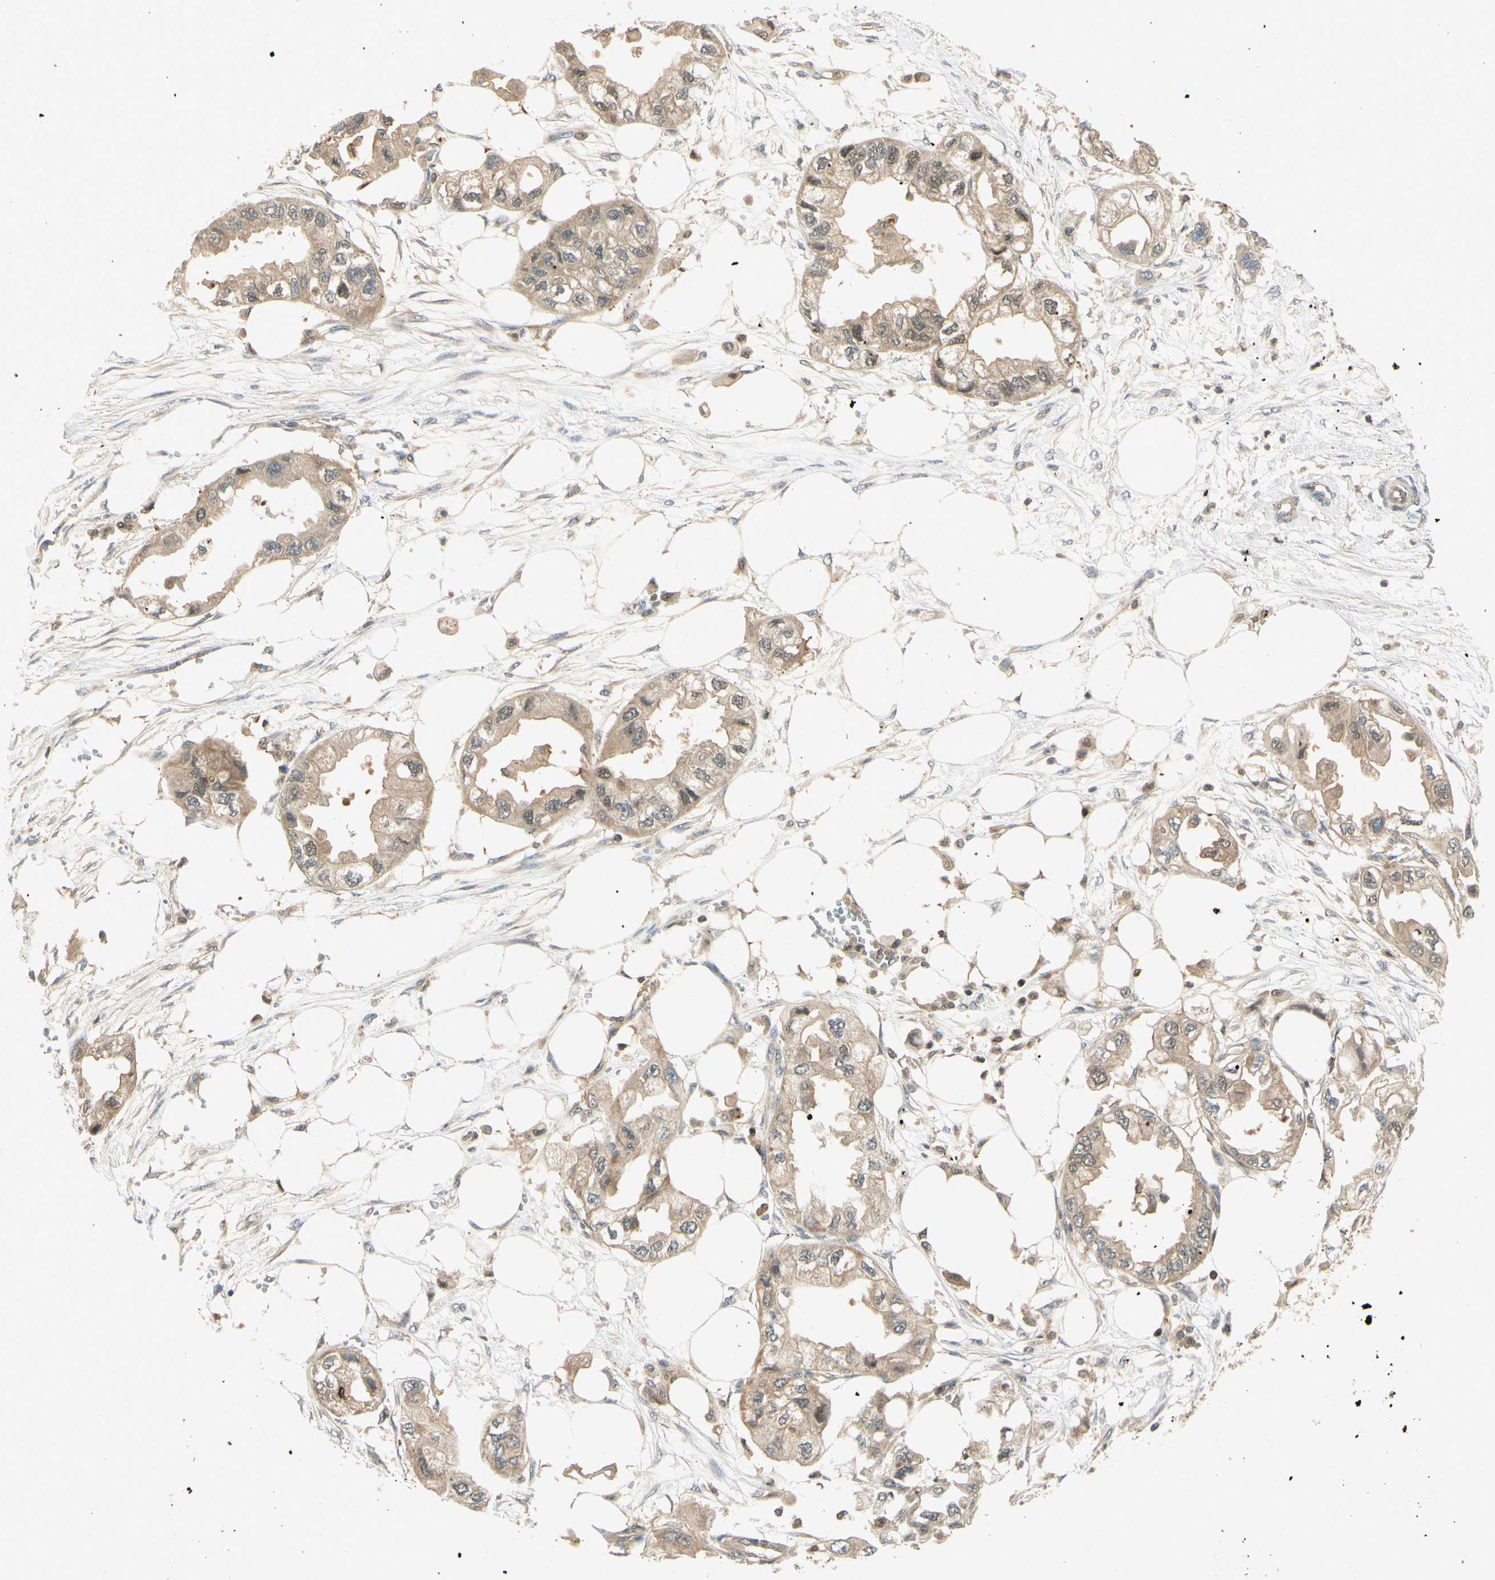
{"staining": {"intensity": "weak", "quantity": ">75%", "location": "cytoplasmic/membranous"}, "tissue": "endometrial cancer", "cell_type": "Tumor cells", "image_type": "cancer", "snomed": [{"axis": "morphology", "description": "Adenocarcinoma, NOS"}, {"axis": "topography", "description": "Endometrium"}], "caption": "Human adenocarcinoma (endometrial) stained with a brown dye displays weak cytoplasmic/membranous positive positivity in about >75% of tumor cells.", "gene": "EPHA8", "patient": {"sex": "female", "age": 67}}